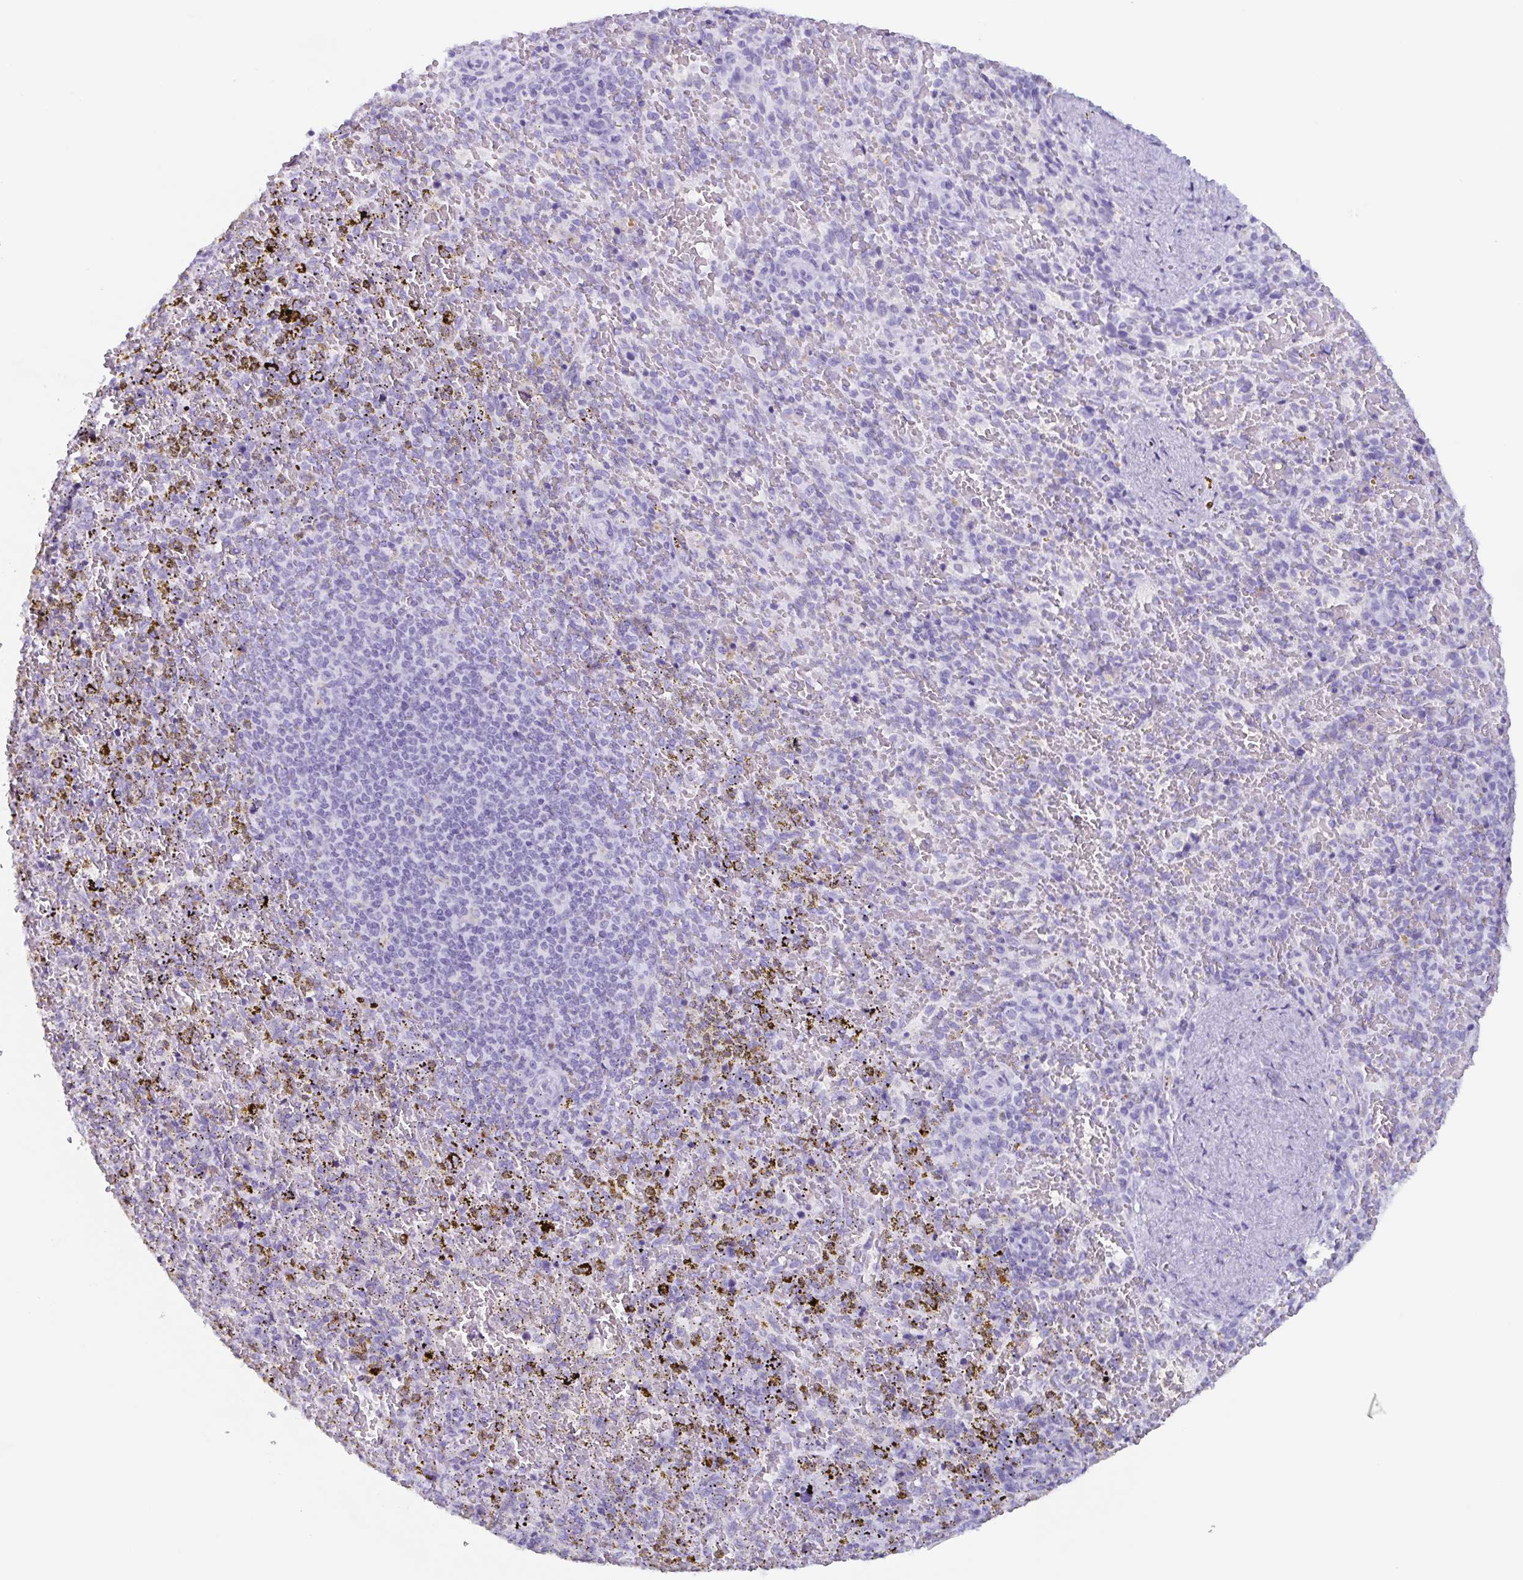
{"staining": {"intensity": "moderate", "quantity": "<25%", "location": "cytoplasmic/membranous"}, "tissue": "spleen", "cell_type": "Cells in red pulp", "image_type": "normal", "snomed": [{"axis": "morphology", "description": "Normal tissue, NOS"}, {"axis": "topography", "description": "Spleen"}], "caption": "A photomicrograph of spleen stained for a protein exhibits moderate cytoplasmic/membranous brown staining in cells in red pulp. Using DAB (3,3'-diaminobenzidine) (brown) and hematoxylin (blue) stains, captured at high magnification using brightfield microscopy.", "gene": "BPI", "patient": {"sex": "female", "age": 50}}